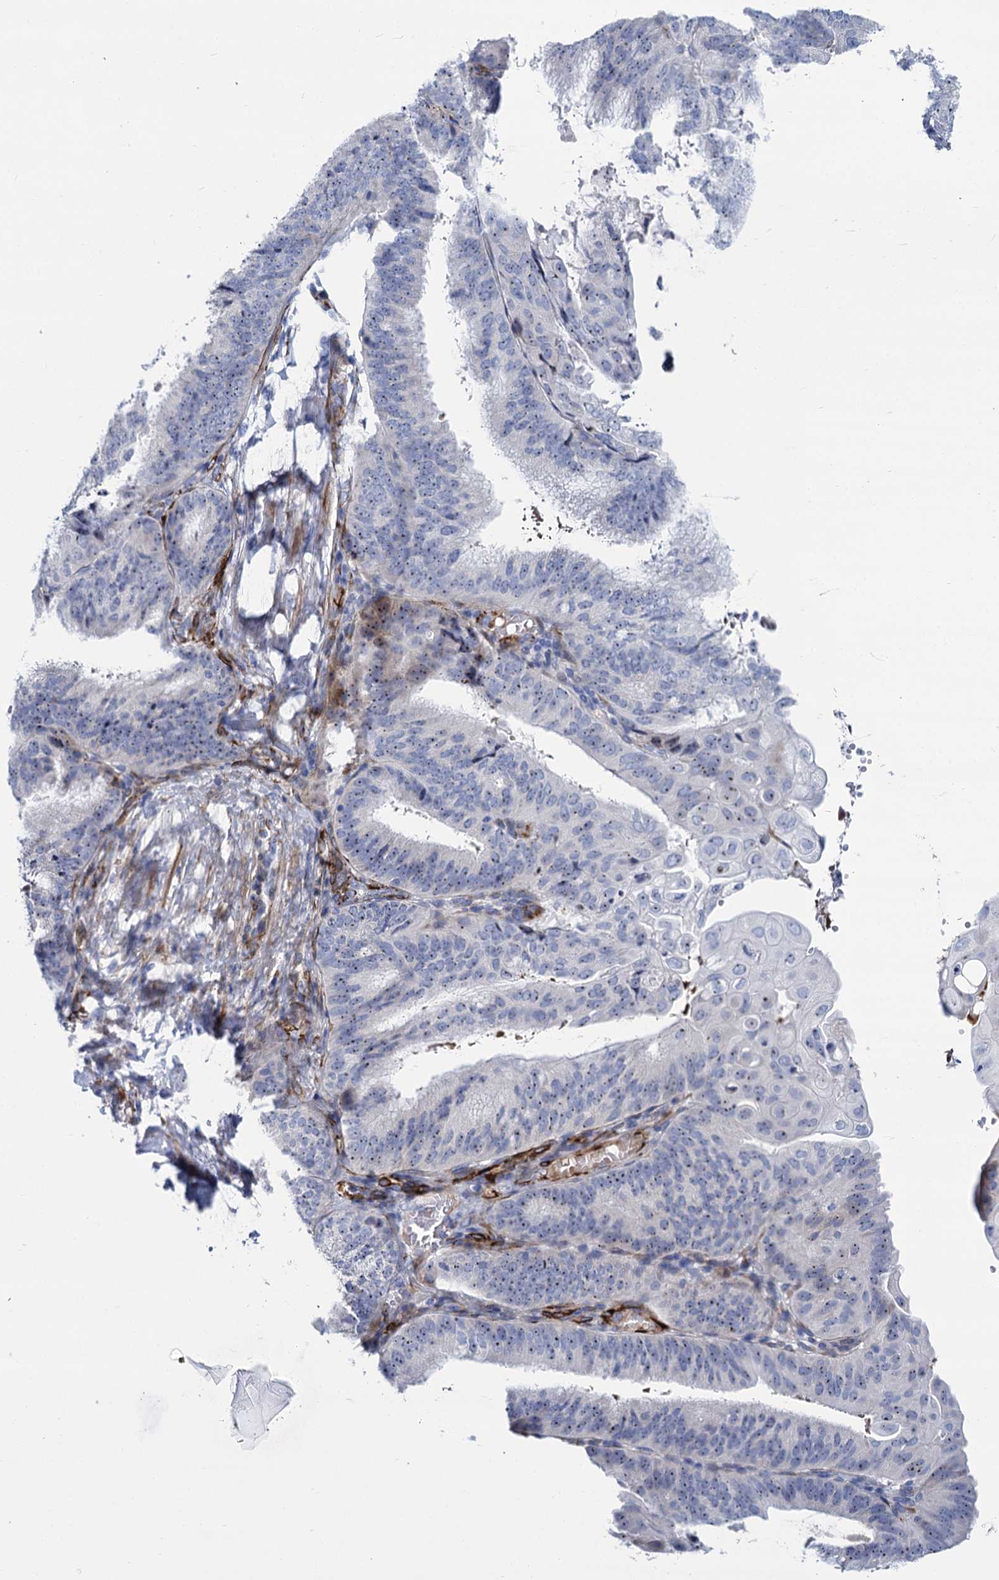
{"staining": {"intensity": "weak", "quantity": "25%-75%", "location": "nuclear"}, "tissue": "endometrial cancer", "cell_type": "Tumor cells", "image_type": "cancer", "snomed": [{"axis": "morphology", "description": "Adenocarcinoma, NOS"}, {"axis": "topography", "description": "Endometrium"}], "caption": "Protein positivity by IHC displays weak nuclear positivity in approximately 25%-75% of tumor cells in endometrial cancer.", "gene": "SH3TC2", "patient": {"sex": "female", "age": 49}}